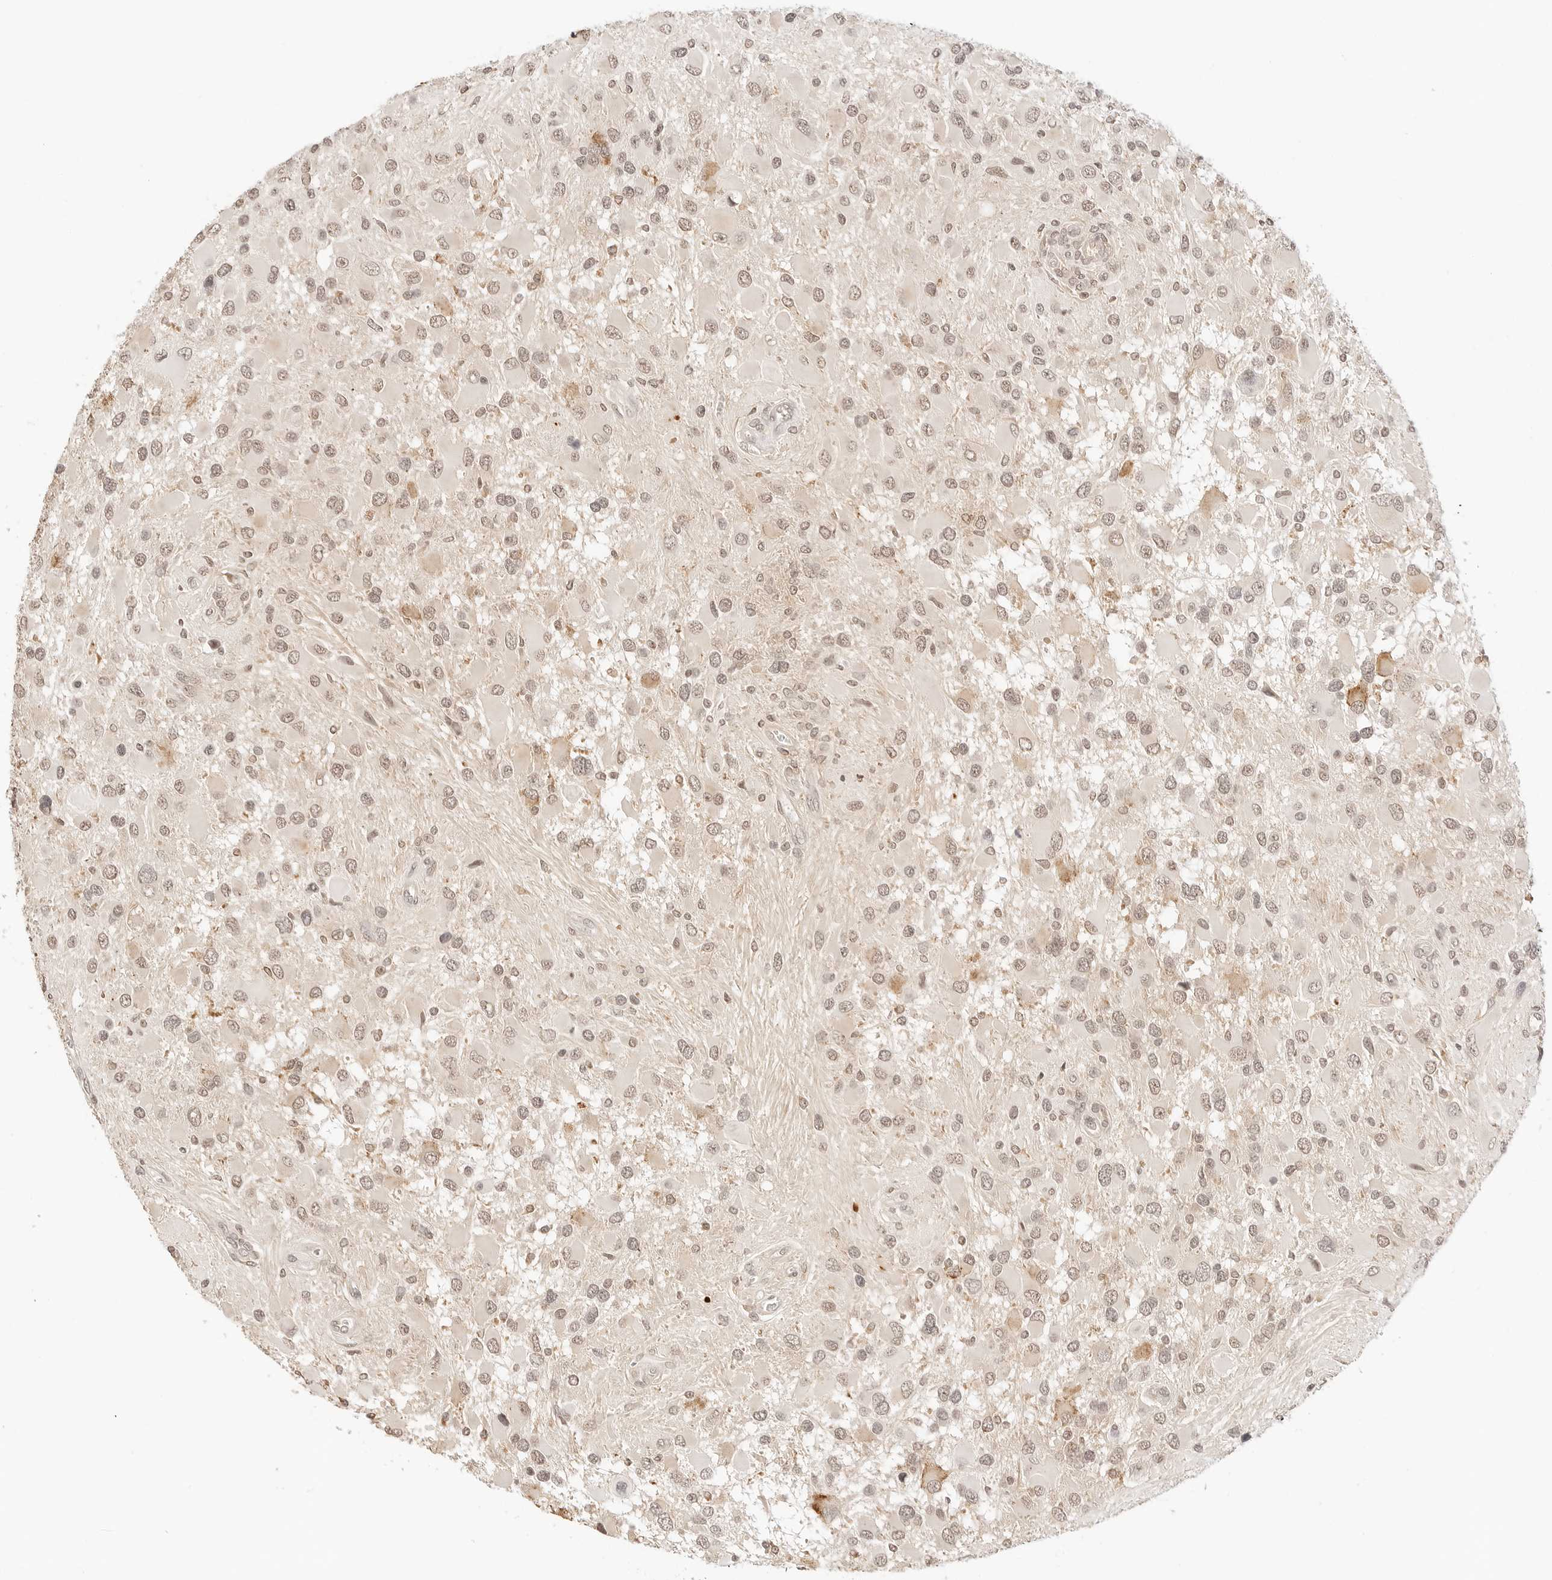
{"staining": {"intensity": "weak", "quantity": ">75%", "location": "nuclear"}, "tissue": "glioma", "cell_type": "Tumor cells", "image_type": "cancer", "snomed": [{"axis": "morphology", "description": "Glioma, malignant, High grade"}, {"axis": "topography", "description": "Brain"}], "caption": "A photomicrograph showing weak nuclear staining in about >75% of tumor cells in glioma, as visualized by brown immunohistochemical staining.", "gene": "SEPTIN4", "patient": {"sex": "male", "age": 53}}